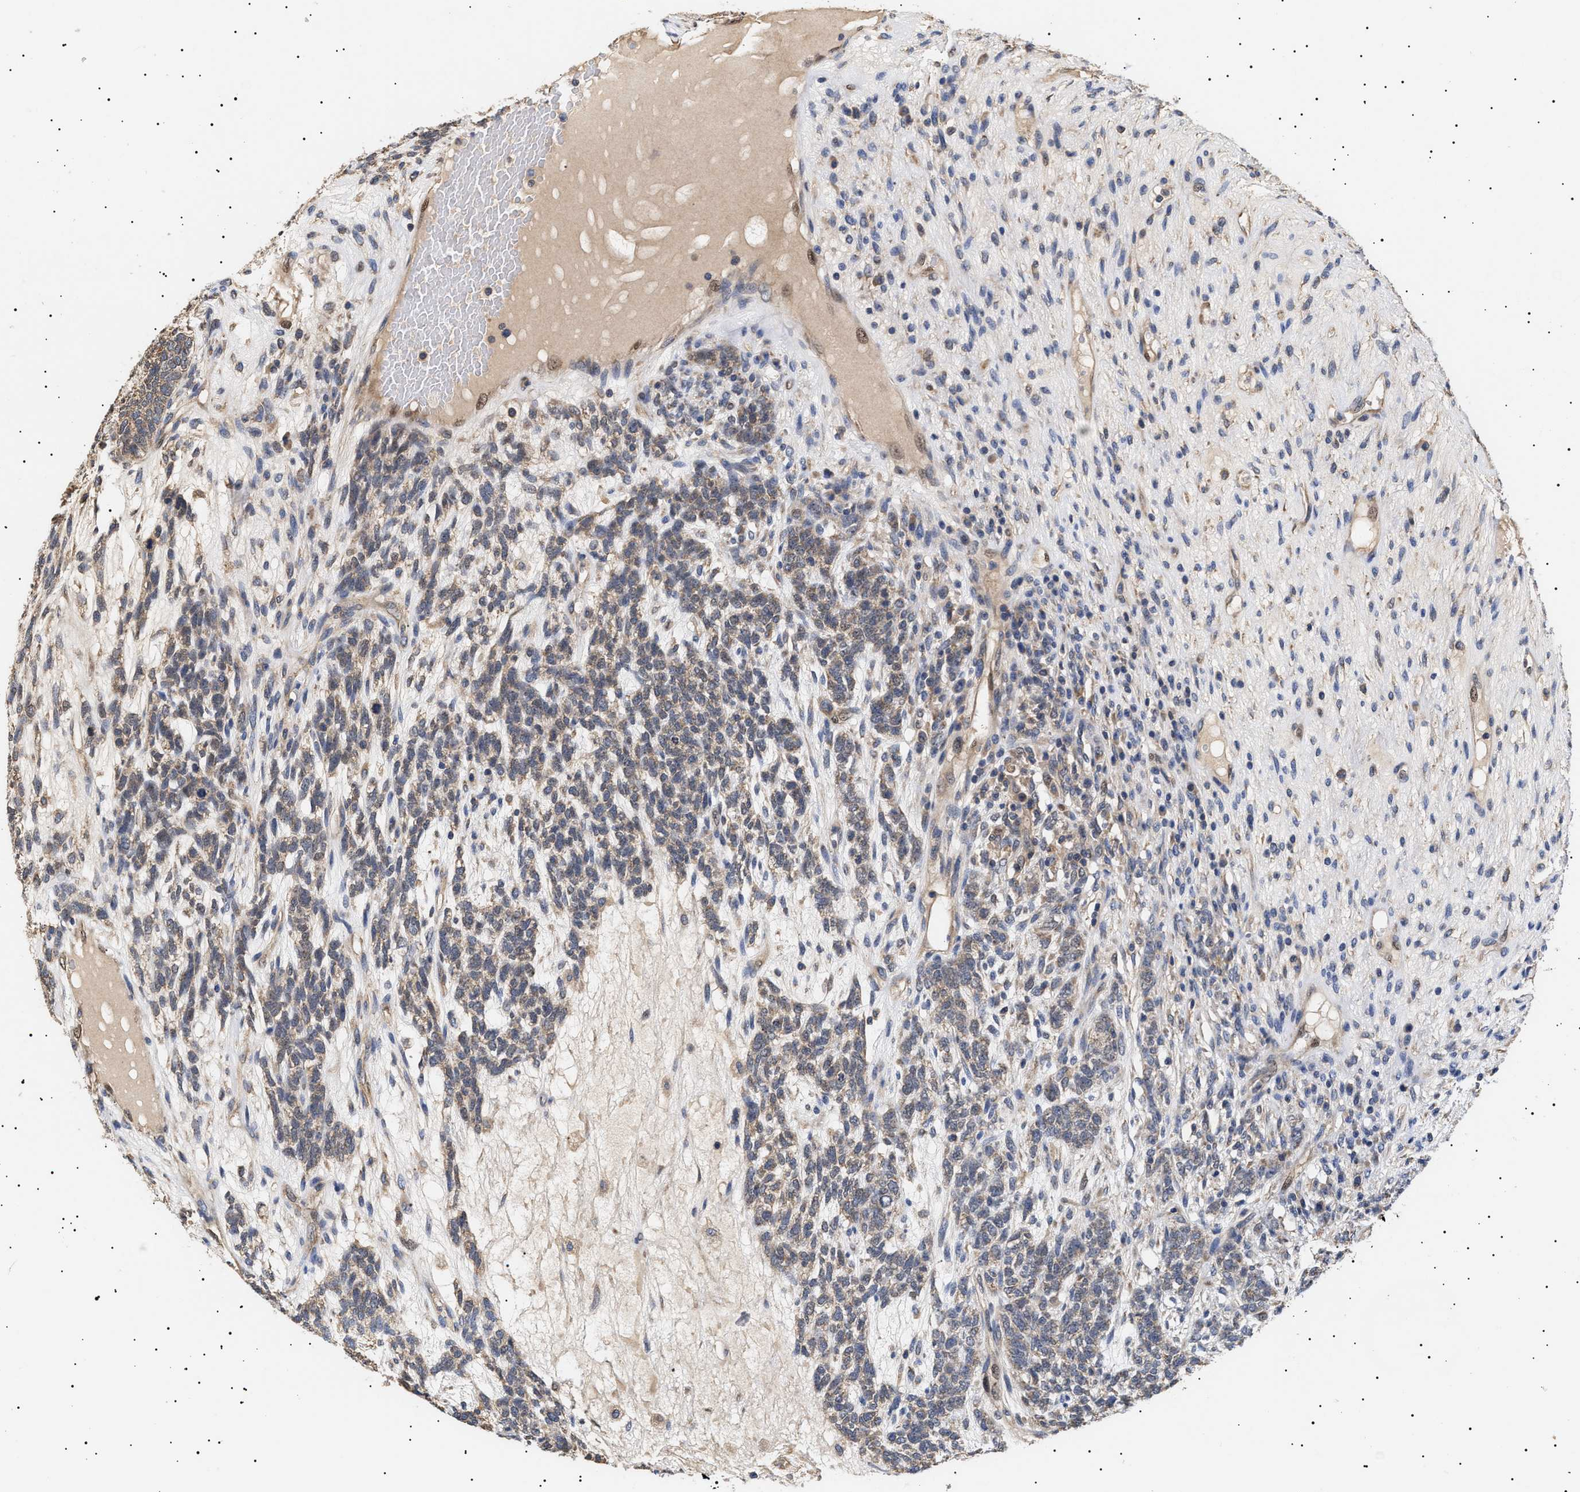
{"staining": {"intensity": "weak", "quantity": ">75%", "location": "cytoplasmic/membranous"}, "tissue": "testis cancer", "cell_type": "Tumor cells", "image_type": "cancer", "snomed": [{"axis": "morphology", "description": "Seminoma, NOS"}, {"axis": "topography", "description": "Testis"}], "caption": "Weak cytoplasmic/membranous positivity is identified in about >75% of tumor cells in testis seminoma. (DAB (3,3'-diaminobenzidine) = brown stain, brightfield microscopy at high magnification).", "gene": "KRBA1", "patient": {"sex": "male", "age": 28}}